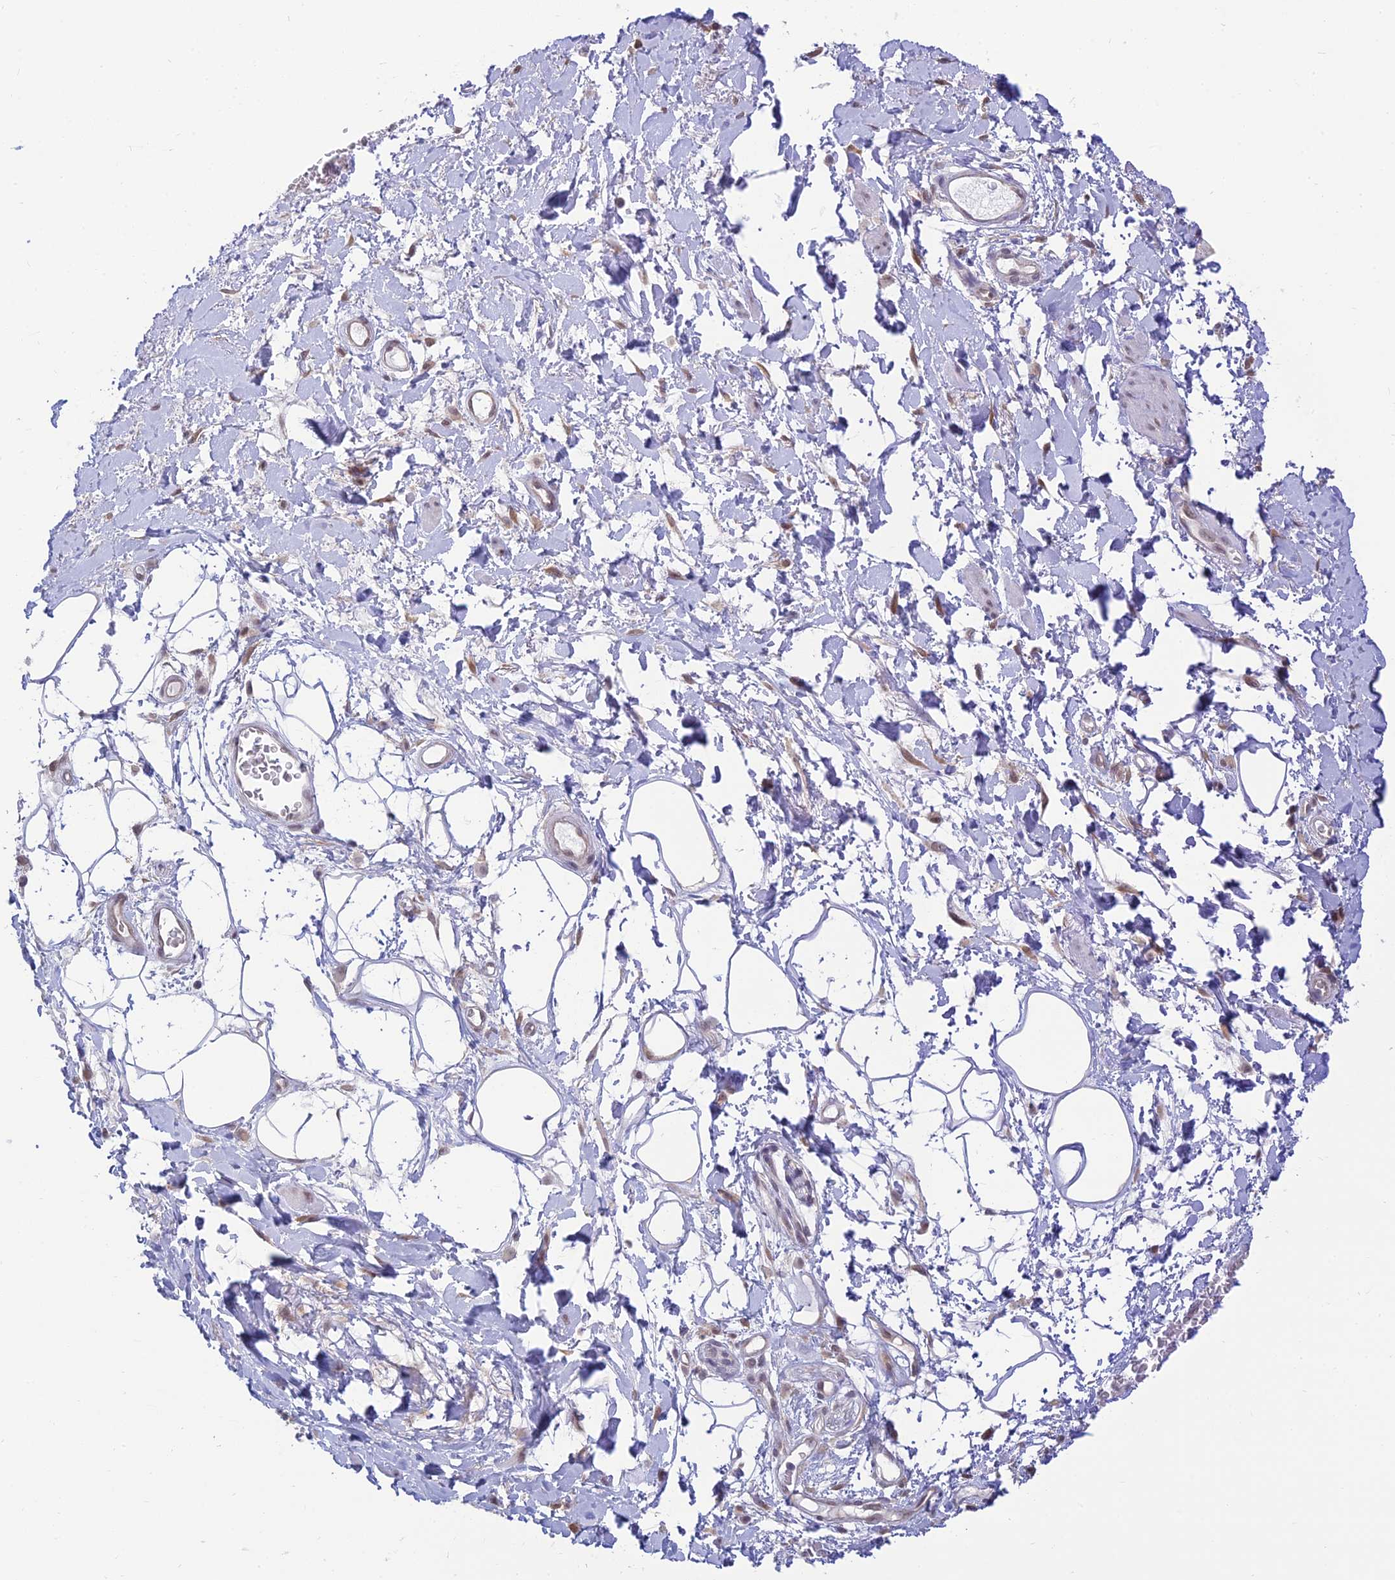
{"staining": {"intensity": "negative", "quantity": "none", "location": "none"}, "tissue": "adipose tissue", "cell_type": "Adipocytes", "image_type": "normal", "snomed": [{"axis": "morphology", "description": "Normal tissue, NOS"}, {"axis": "morphology", "description": "Adenocarcinoma, NOS"}, {"axis": "topography", "description": "Rectum"}, {"axis": "topography", "description": "Vagina"}, {"axis": "topography", "description": "Peripheral nerve tissue"}], "caption": "Micrograph shows no significant protein expression in adipocytes of normal adipose tissue.", "gene": "SKIC8", "patient": {"sex": "female", "age": 71}}